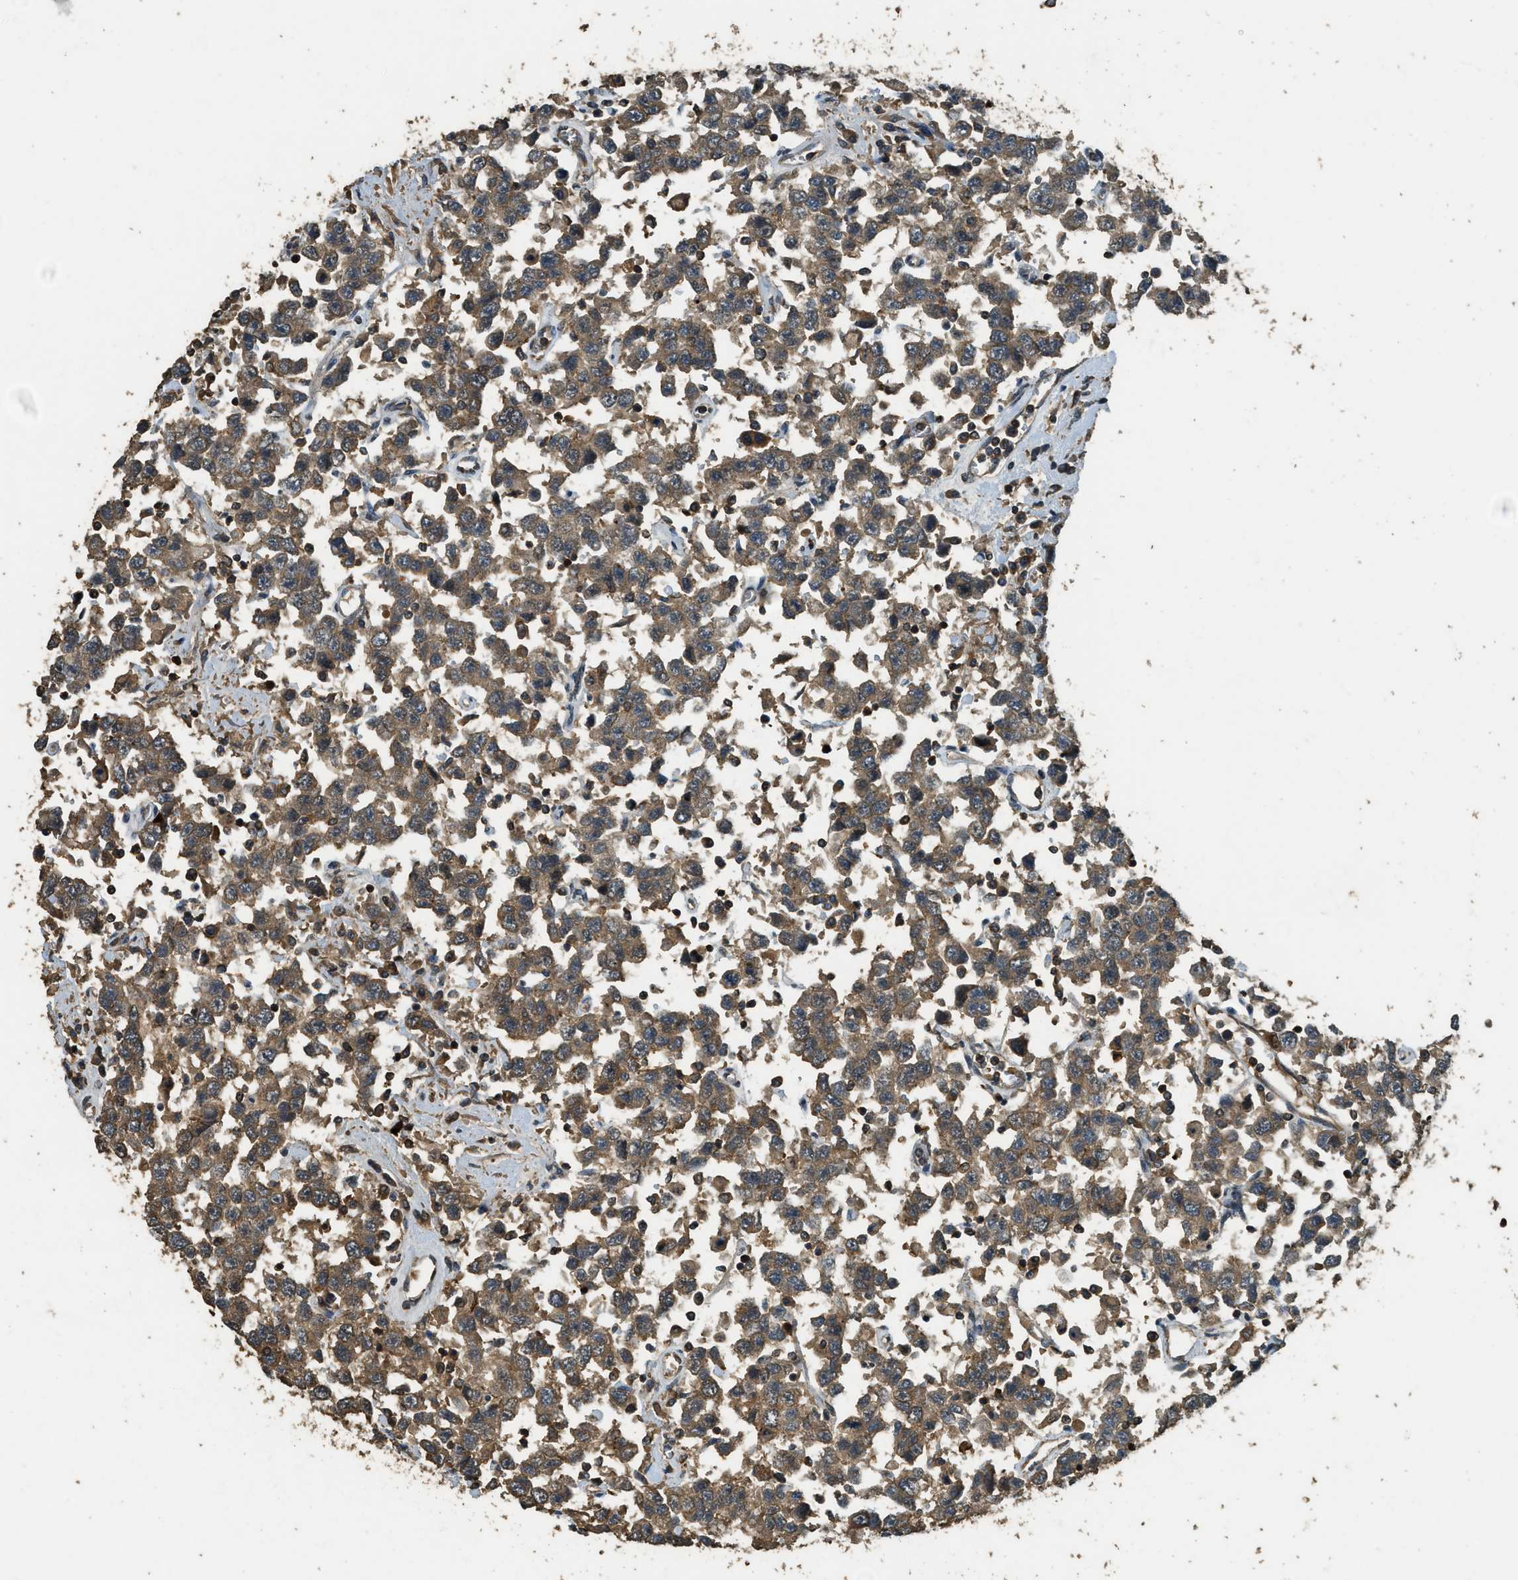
{"staining": {"intensity": "moderate", "quantity": ">75%", "location": "cytoplasmic/membranous"}, "tissue": "testis cancer", "cell_type": "Tumor cells", "image_type": "cancer", "snomed": [{"axis": "morphology", "description": "Seminoma, NOS"}, {"axis": "topography", "description": "Testis"}], "caption": "Protein staining reveals moderate cytoplasmic/membranous expression in approximately >75% of tumor cells in seminoma (testis).", "gene": "PPP6R3", "patient": {"sex": "male", "age": 41}}